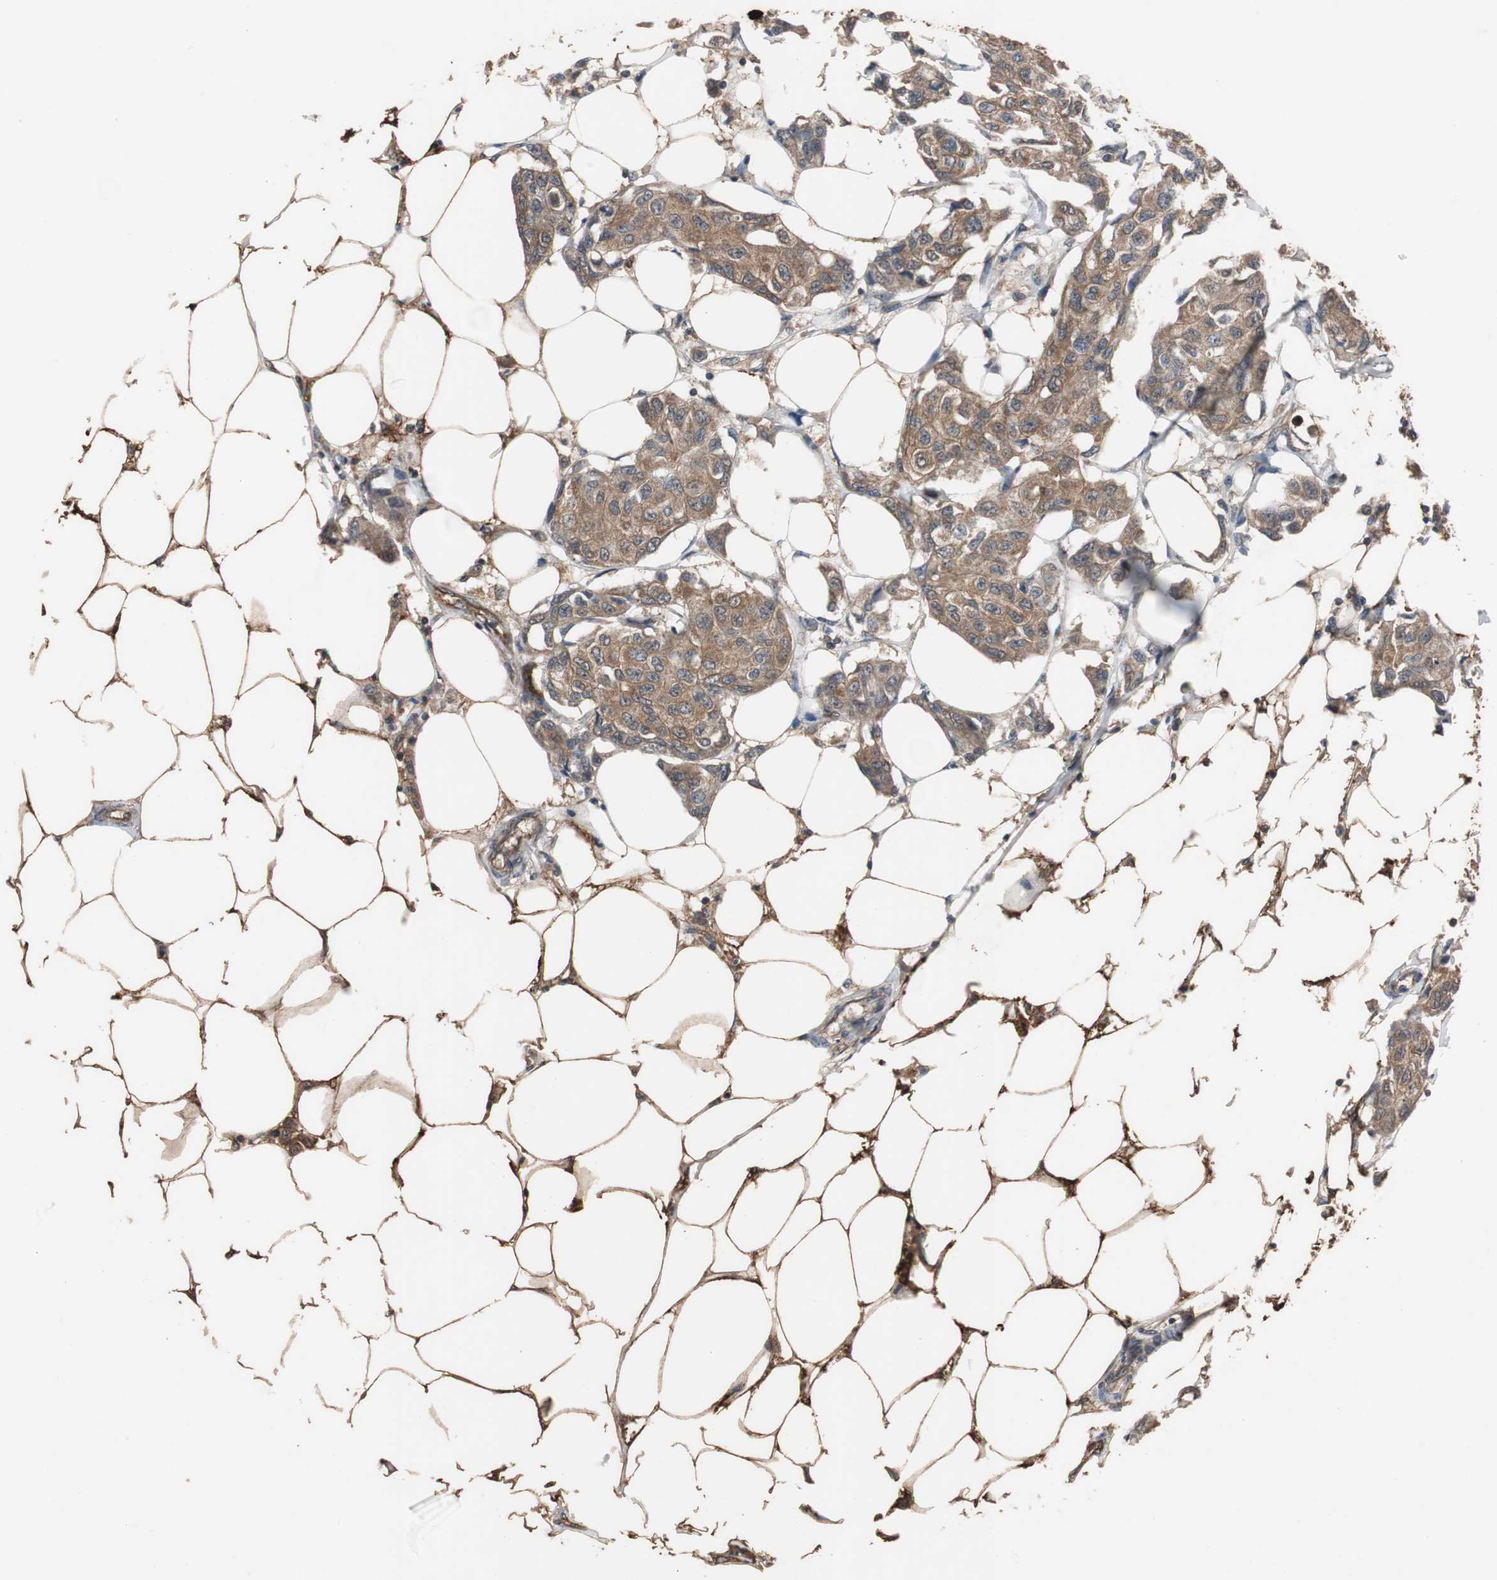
{"staining": {"intensity": "moderate", "quantity": ">75%", "location": "cytoplasmic/membranous"}, "tissue": "breast cancer", "cell_type": "Tumor cells", "image_type": "cancer", "snomed": [{"axis": "morphology", "description": "Duct carcinoma"}, {"axis": "topography", "description": "Breast"}], "caption": "Immunohistochemical staining of human breast cancer (intraductal carcinoma) shows medium levels of moderate cytoplasmic/membranous protein positivity in about >75% of tumor cells.", "gene": "NDRG1", "patient": {"sex": "female", "age": 80}}